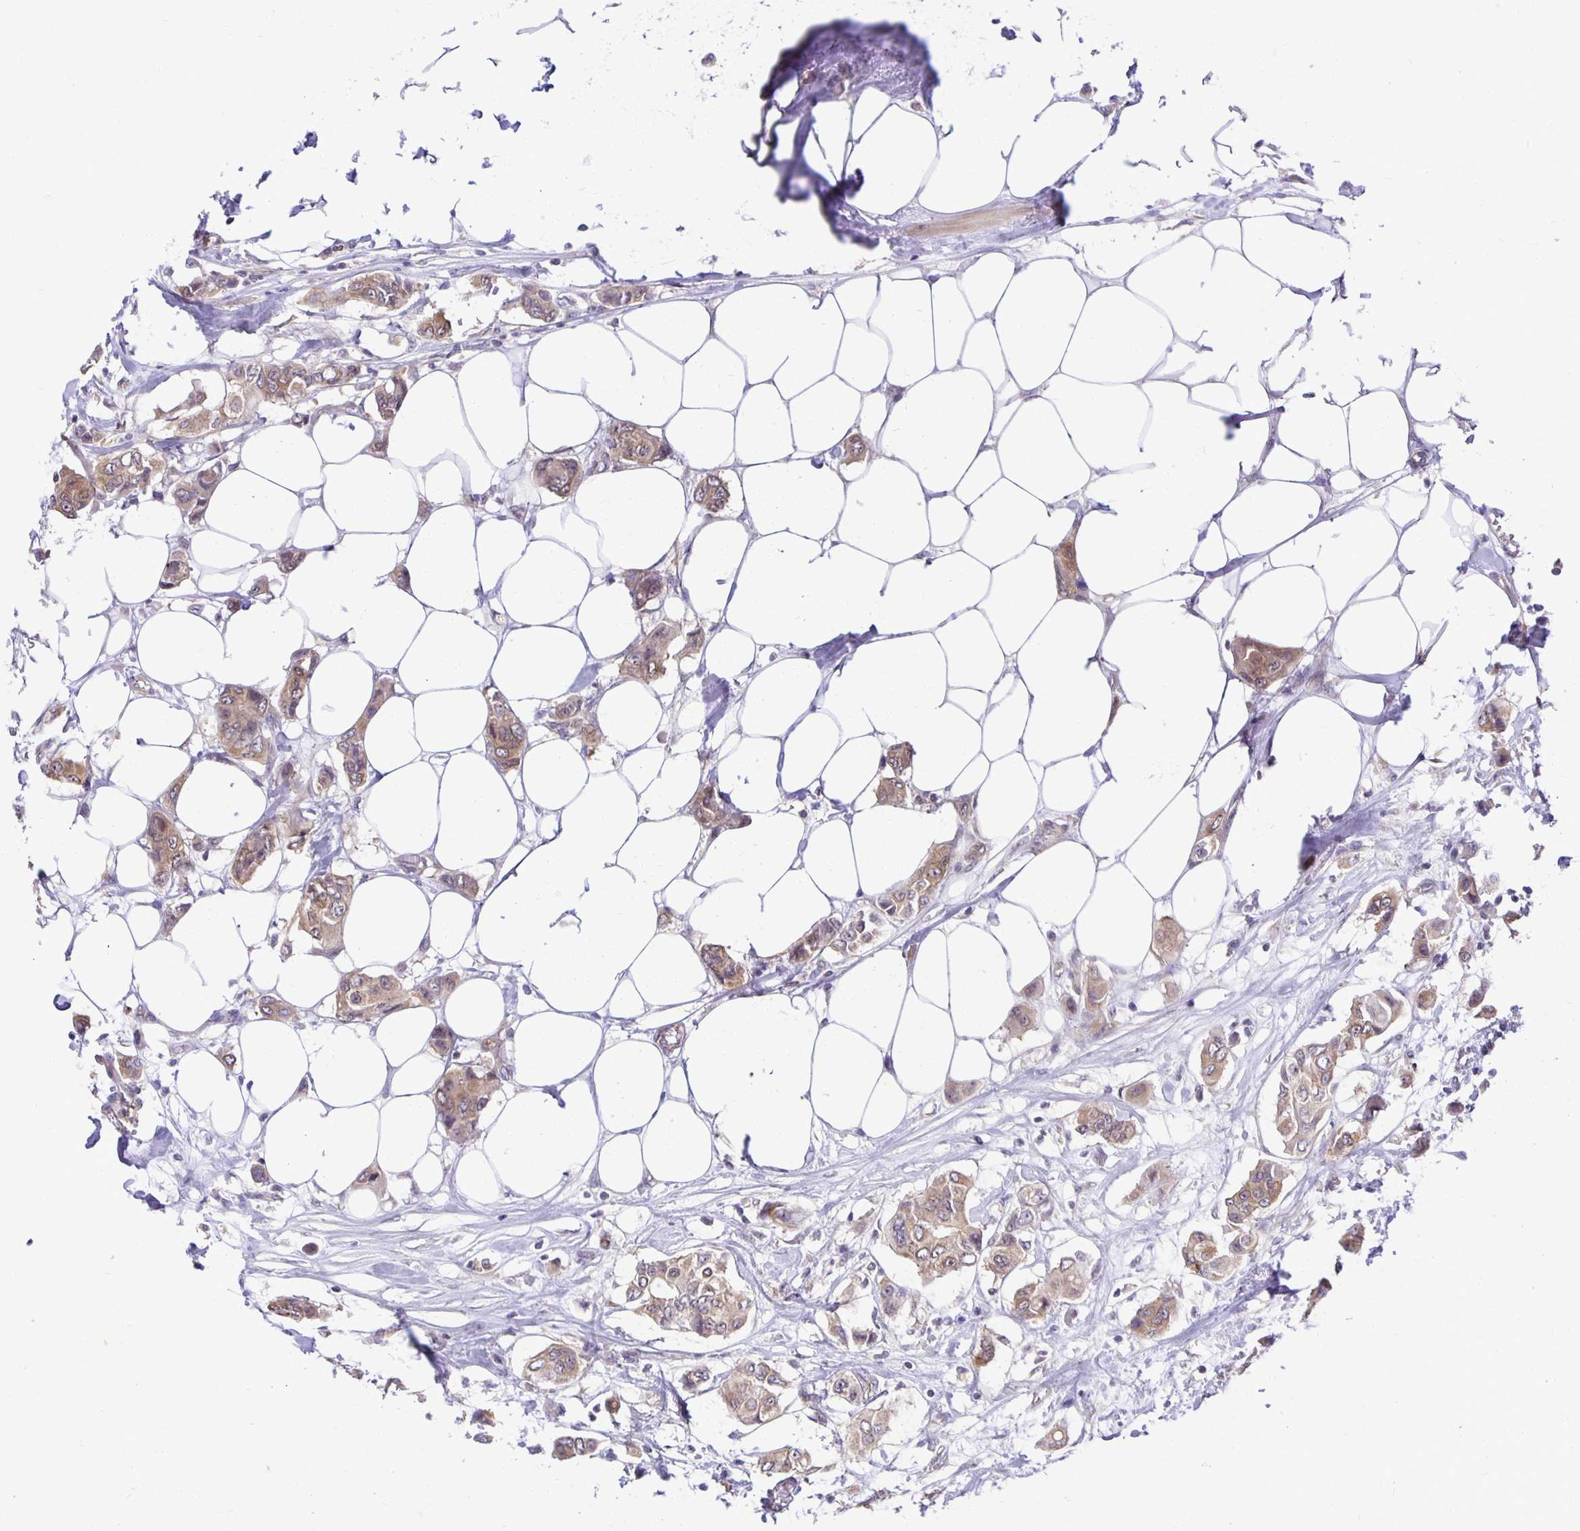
{"staining": {"intensity": "weak", "quantity": ">75%", "location": "cytoplasmic/membranous"}, "tissue": "breast cancer", "cell_type": "Tumor cells", "image_type": "cancer", "snomed": [{"axis": "morphology", "description": "Lobular carcinoma"}, {"axis": "topography", "description": "Breast"}], "caption": "Weak cytoplasmic/membranous positivity is appreciated in approximately >75% of tumor cells in breast lobular carcinoma. (Stains: DAB in brown, nuclei in blue, Microscopy: brightfield microscopy at high magnification).", "gene": "MIEN1", "patient": {"sex": "female", "age": 51}}